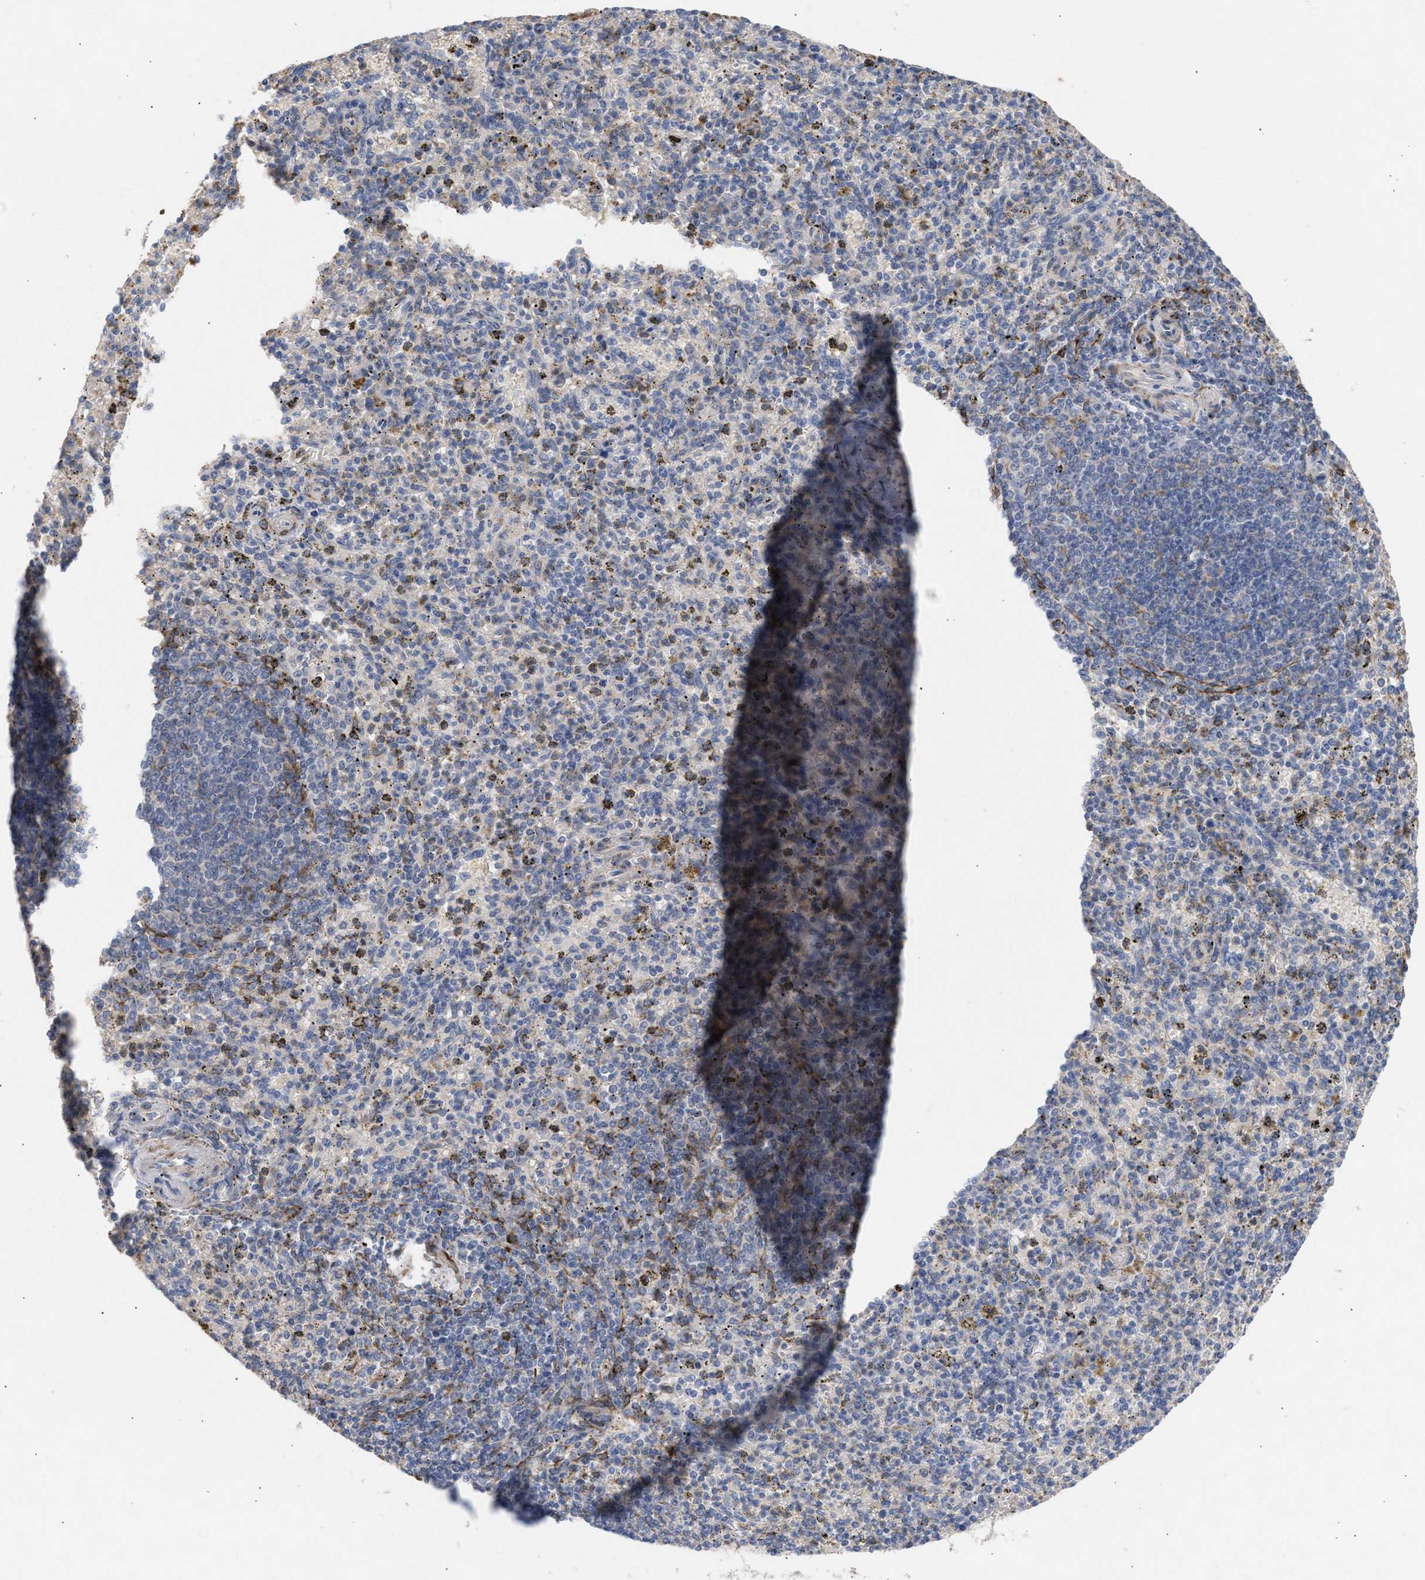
{"staining": {"intensity": "negative", "quantity": "none", "location": "none"}, "tissue": "spleen", "cell_type": "Cells in red pulp", "image_type": "normal", "snomed": [{"axis": "morphology", "description": "Normal tissue, NOS"}, {"axis": "topography", "description": "Spleen"}], "caption": "The image reveals no staining of cells in red pulp in unremarkable spleen.", "gene": "SELENOM", "patient": {"sex": "male", "age": 72}}